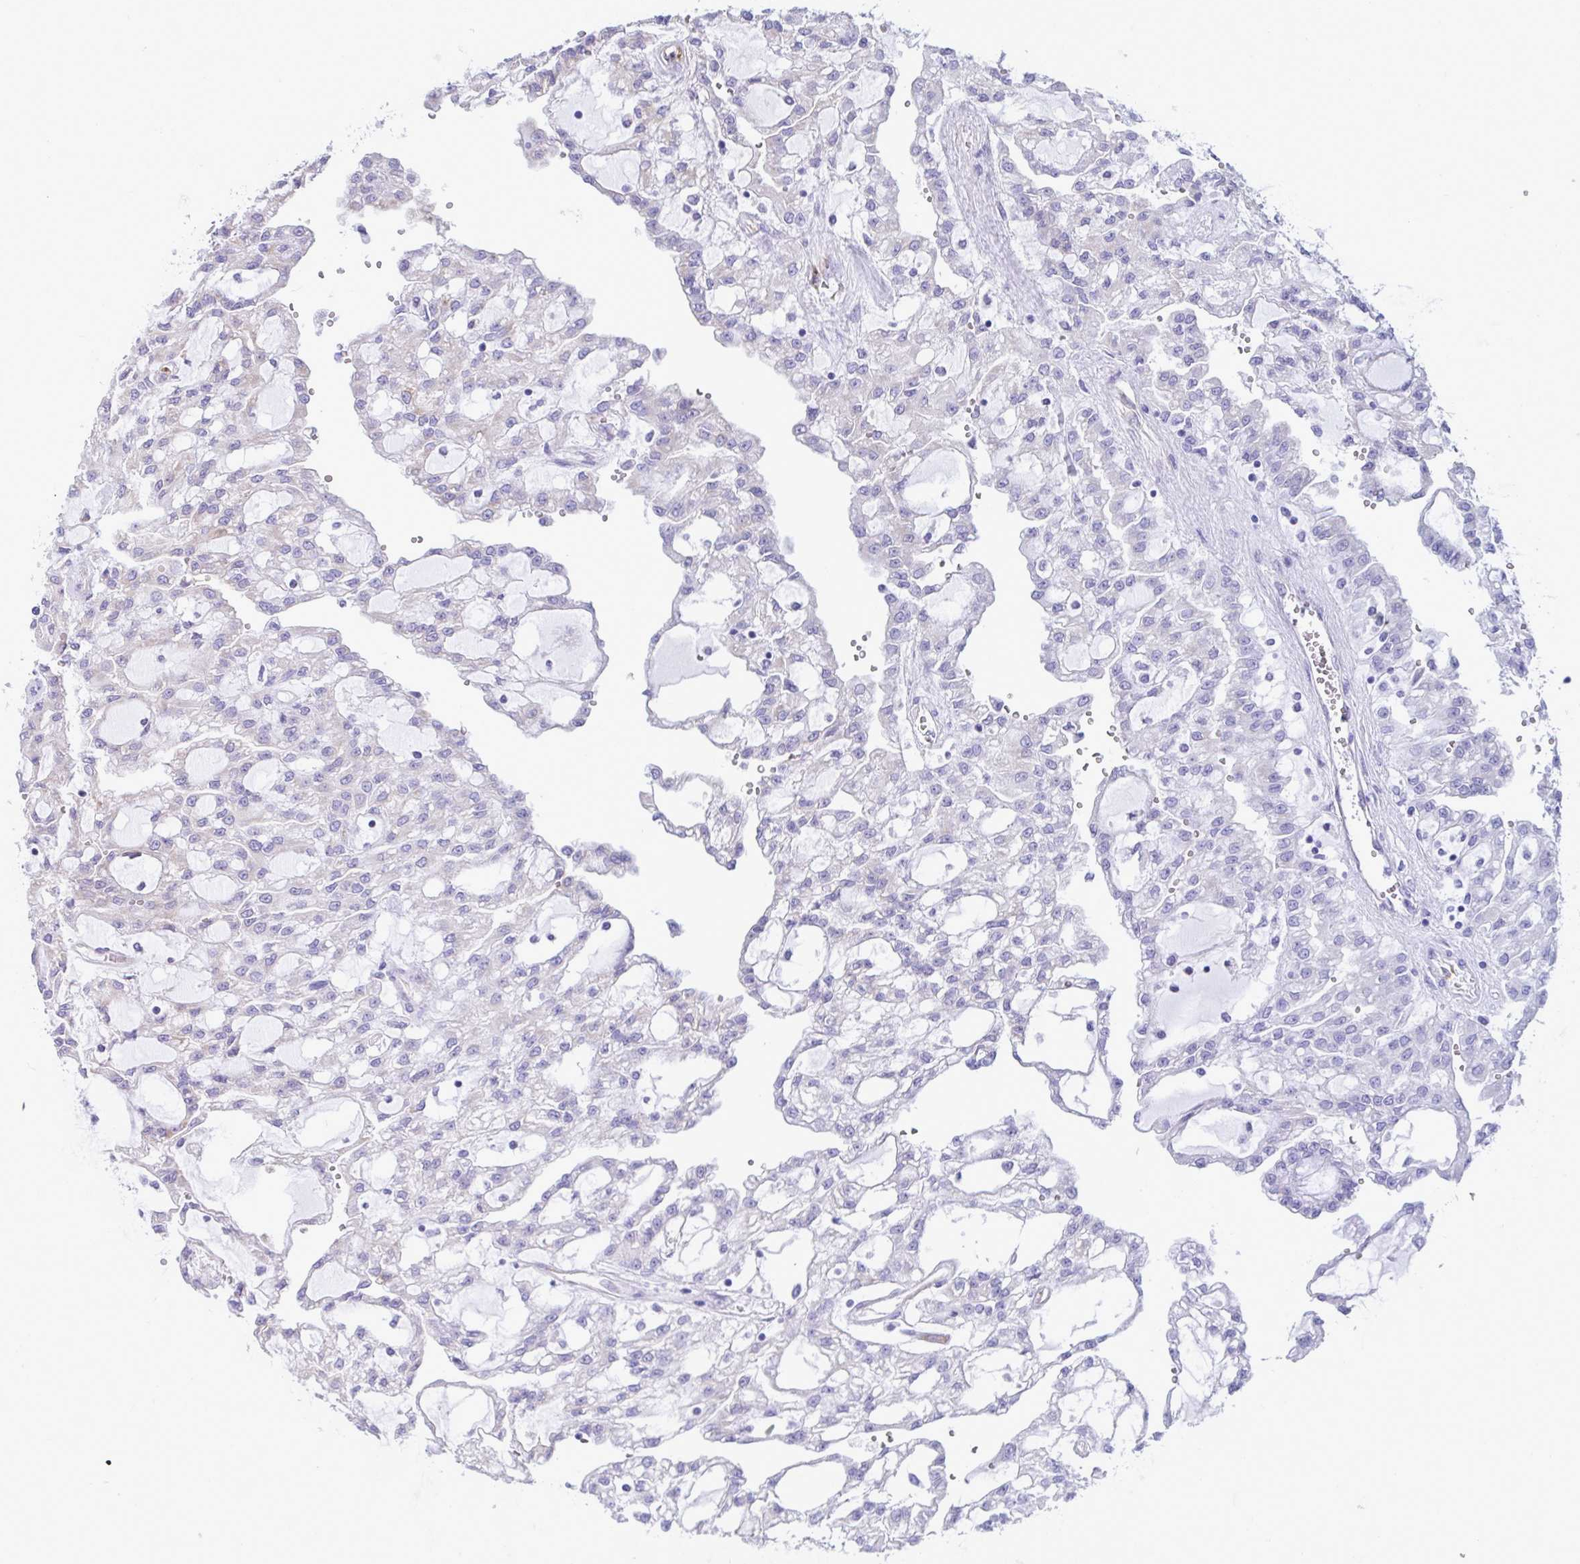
{"staining": {"intensity": "weak", "quantity": "<25%", "location": "cytoplasmic/membranous"}, "tissue": "renal cancer", "cell_type": "Tumor cells", "image_type": "cancer", "snomed": [{"axis": "morphology", "description": "Adenocarcinoma, NOS"}, {"axis": "topography", "description": "Kidney"}], "caption": "Histopathology image shows no significant protein staining in tumor cells of adenocarcinoma (renal). Brightfield microscopy of IHC stained with DAB (brown) and hematoxylin (blue), captured at high magnification.", "gene": "ASPH", "patient": {"sex": "male", "age": 63}}